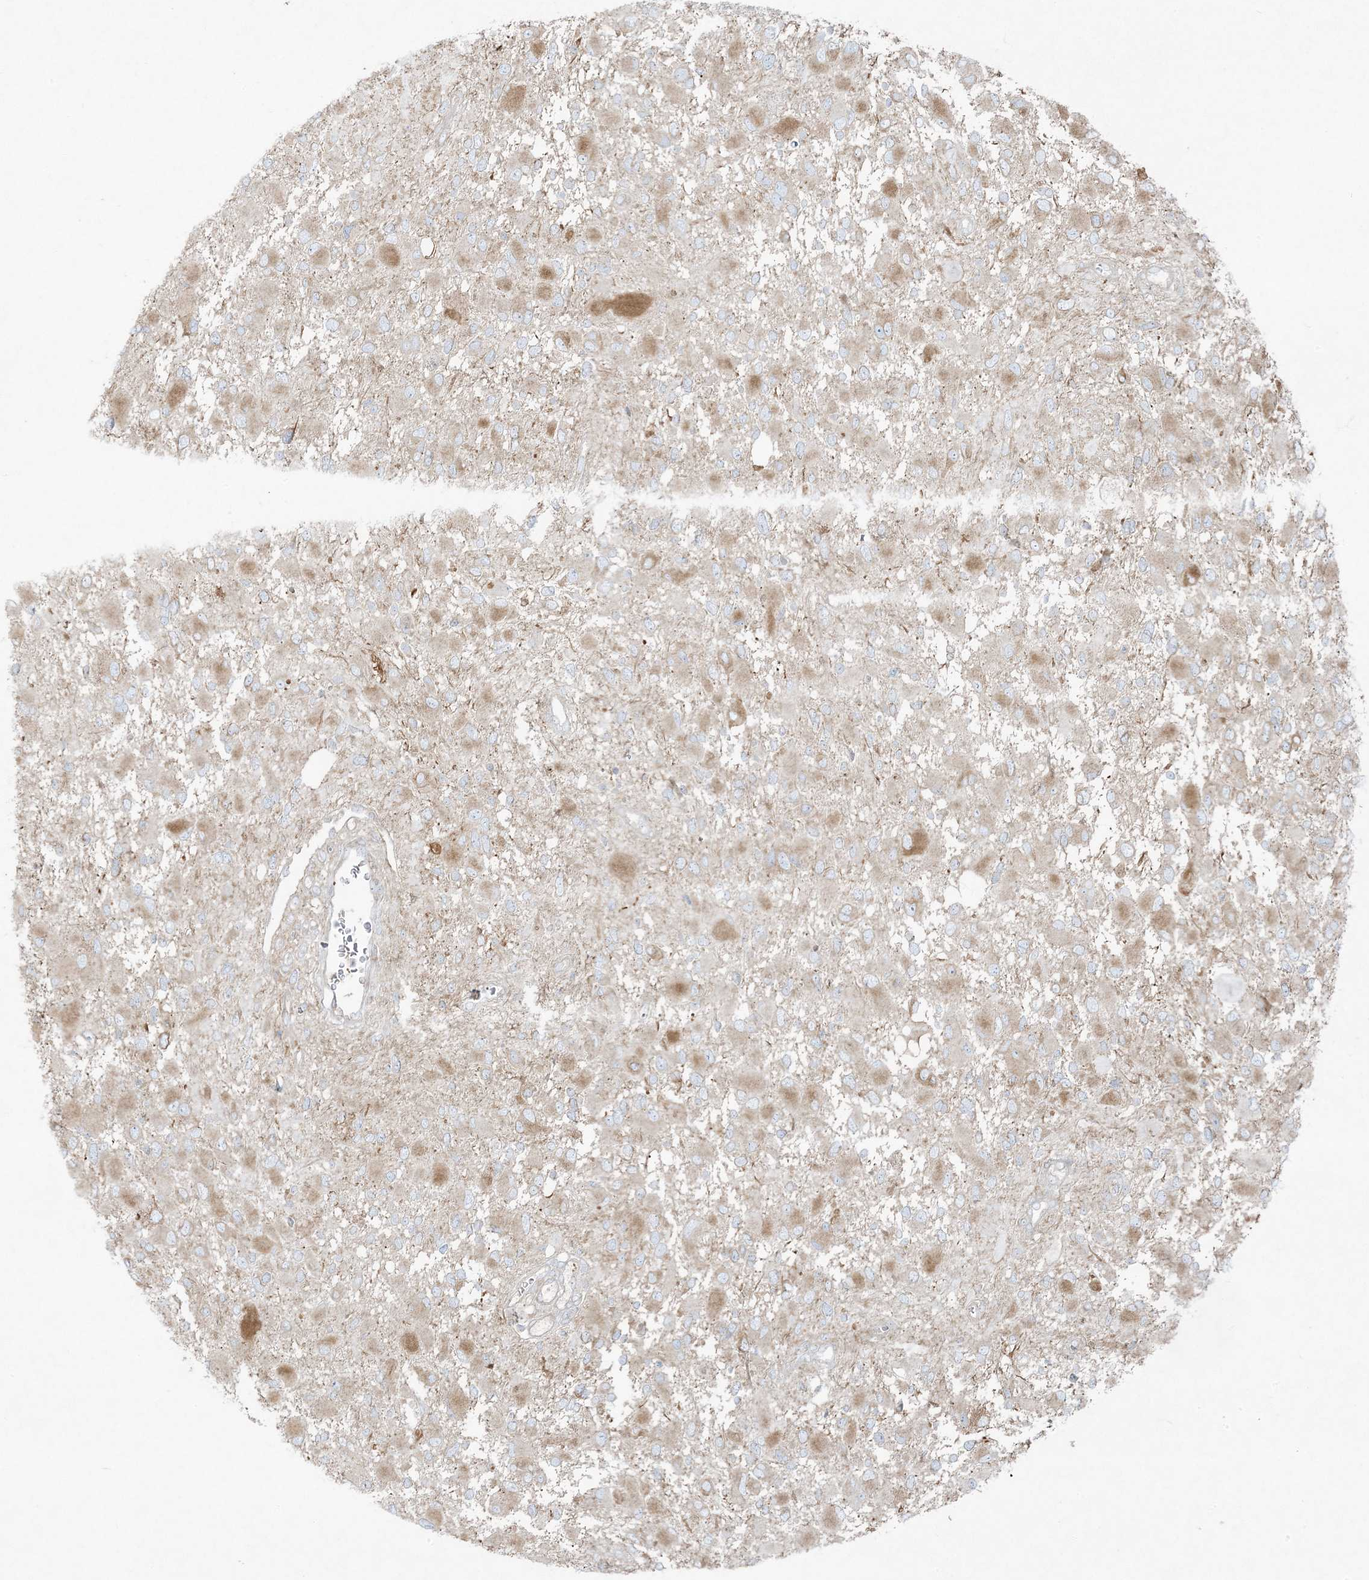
{"staining": {"intensity": "moderate", "quantity": "<25%", "location": "cytoplasmic/membranous"}, "tissue": "glioma", "cell_type": "Tumor cells", "image_type": "cancer", "snomed": [{"axis": "morphology", "description": "Glioma, malignant, High grade"}, {"axis": "topography", "description": "Brain"}], "caption": "High-magnification brightfield microscopy of glioma stained with DAB (3,3'-diaminobenzidine) (brown) and counterstained with hematoxylin (blue). tumor cells exhibit moderate cytoplasmic/membranous expression is appreciated in approximately<25% of cells.", "gene": "PIK3R4", "patient": {"sex": "male", "age": 53}}